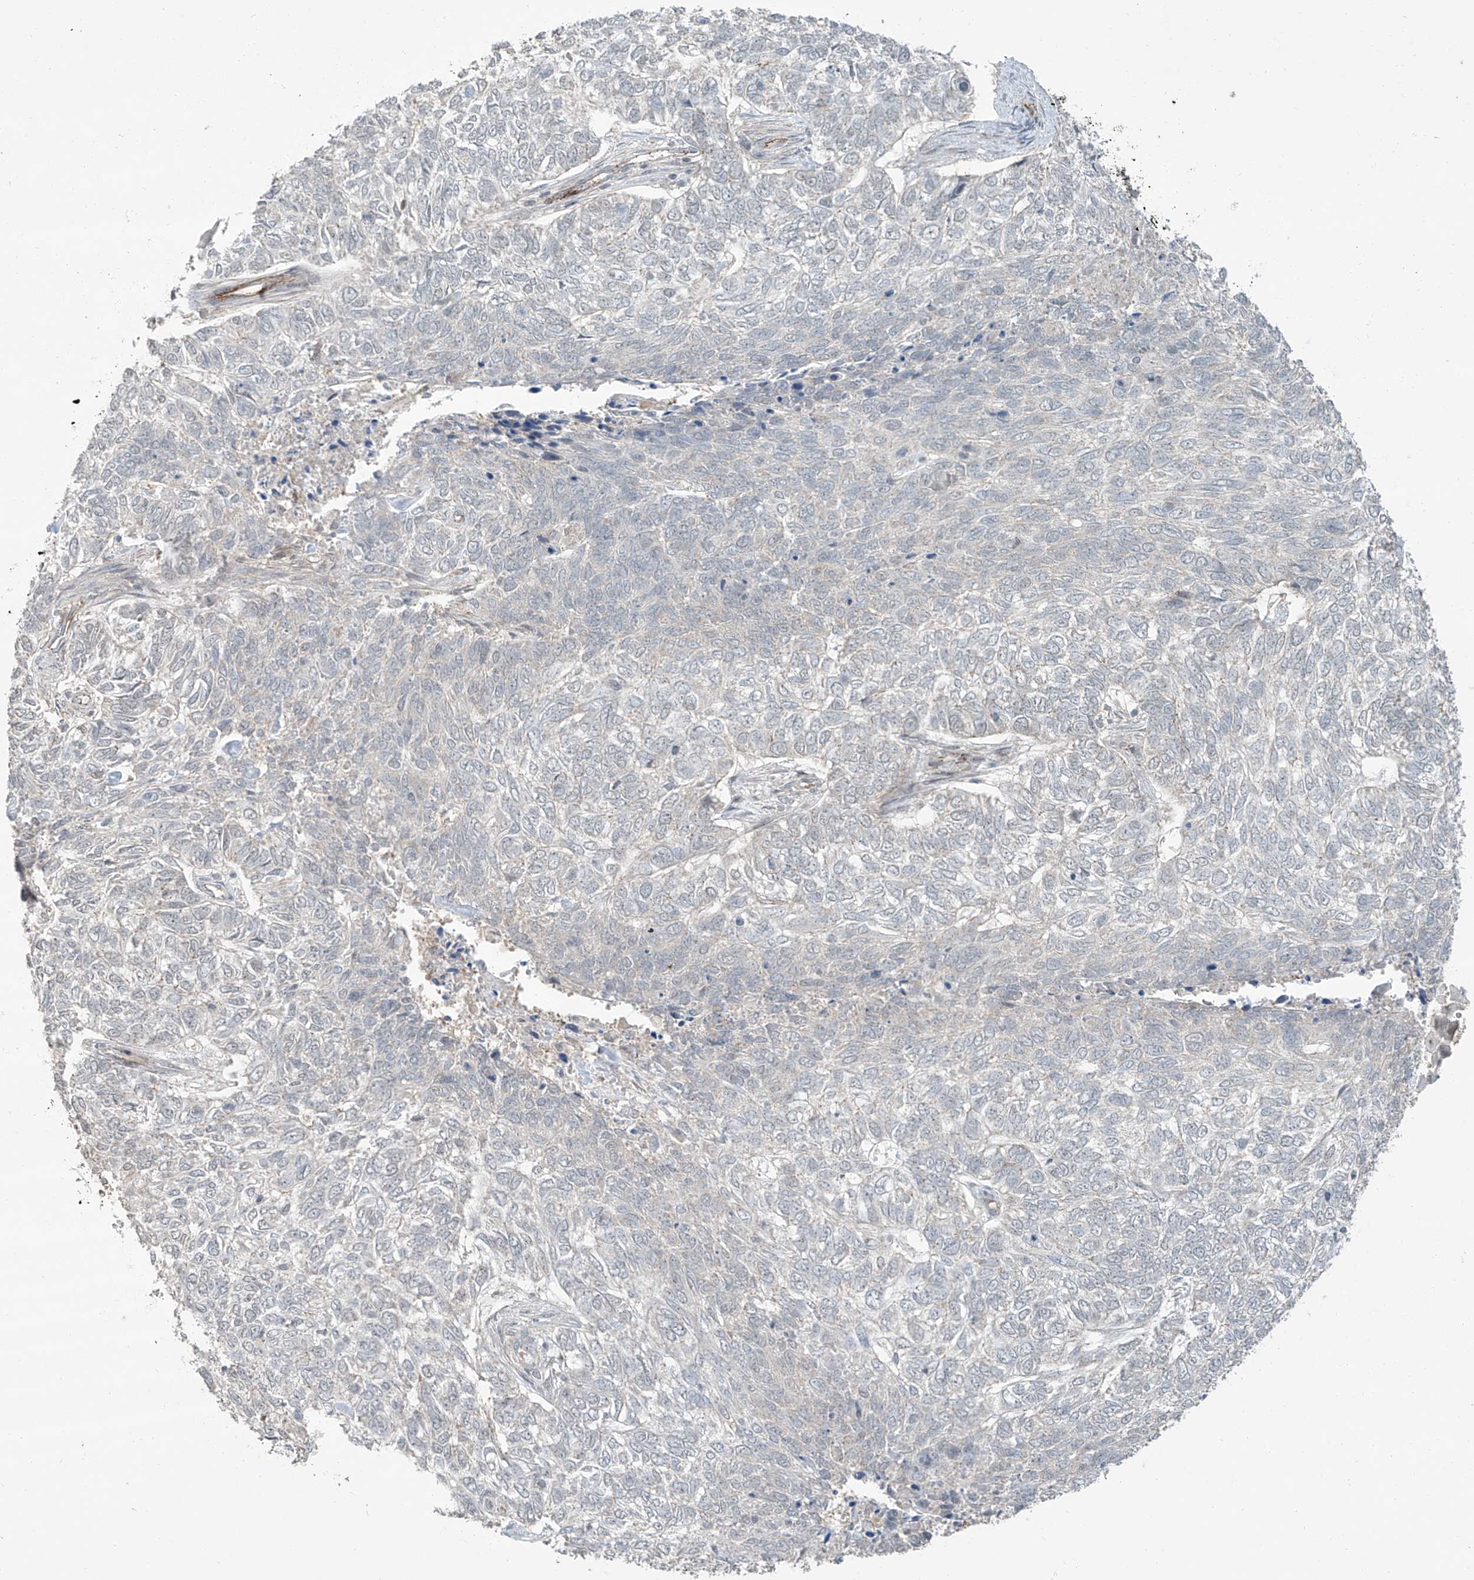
{"staining": {"intensity": "negative", "quantity": "none", "location": "none"}, "tissue": "skin cancer", "cell_type": "Tumor cells", "image_type": "cancer", "snomed": [{"axis": "morphology", "description": "Basal cell carcinoma"}, {"axis": "topography", "description": "Skin"}], "caption": "Image shows no significant protein expression in tumor cells of basal cell carcinoma (skin).", "gene": "ZNF16", "patient": {"sex": "female", "age": 65}}